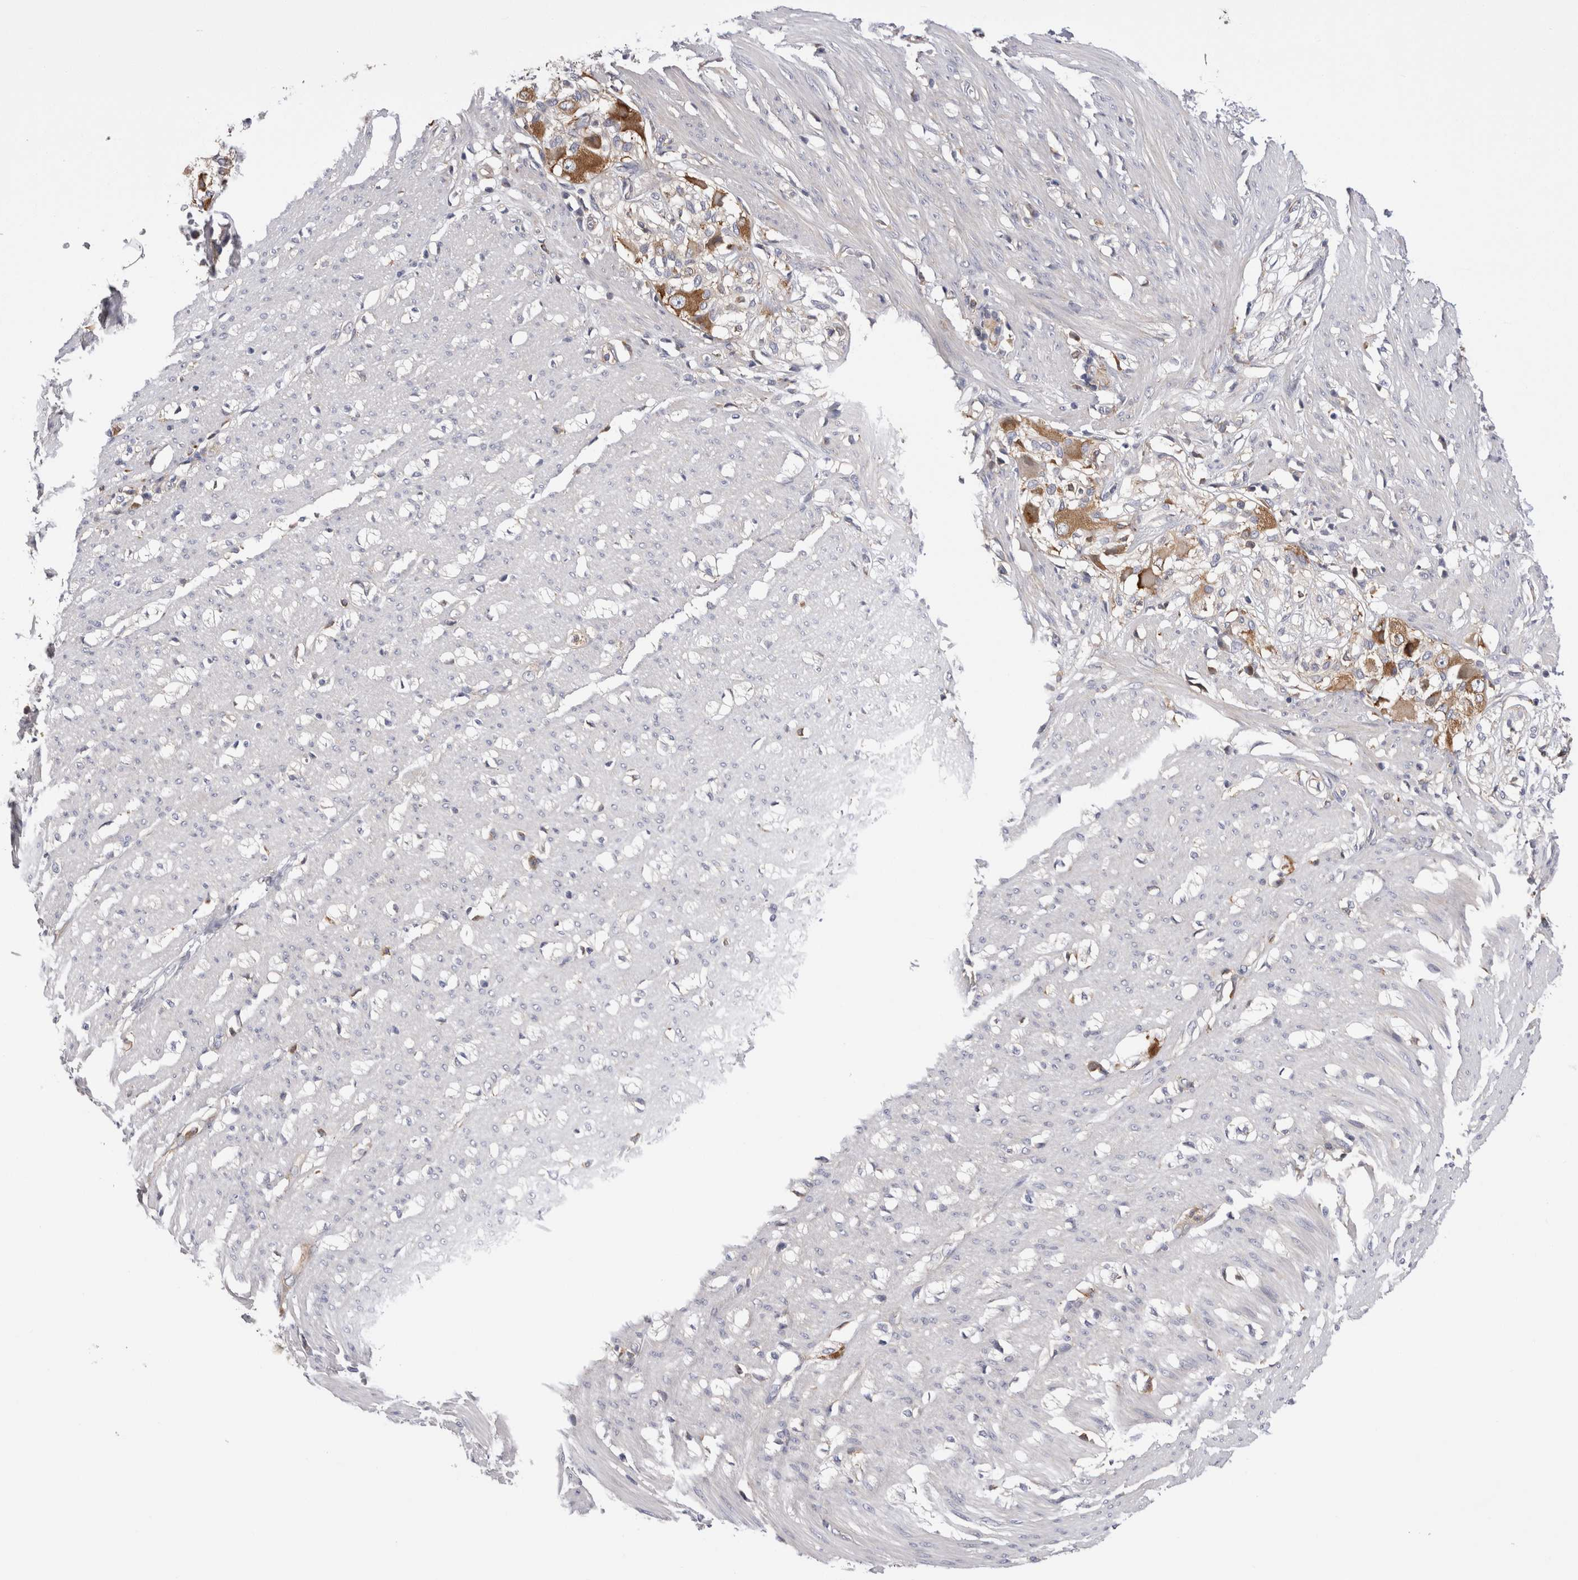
{"staining": {"intensity": "negative", "quantity": "none", "location": "none"}, "tissue": "smooth muscle", "cell_type": "Smooth muscle cells", "image_type": "normal", "snomed": [{"axis": "morphology", "description": "Normal tissue, NOS"}, {"axis": "morphology", "description": "Adenocarcinoma, NOS"}, {"axis": "topography", "description": "Colon"}, {"axis": "topography", "description": "Peripheral nerve tissue"}], "caption": "Immunohistochemical staining of unremarkable smooth muscle displays no significant staining in smooth muscle cells.", "gene": "RAB11FIP1", "patient": {"sex": "male", "age": 14}}